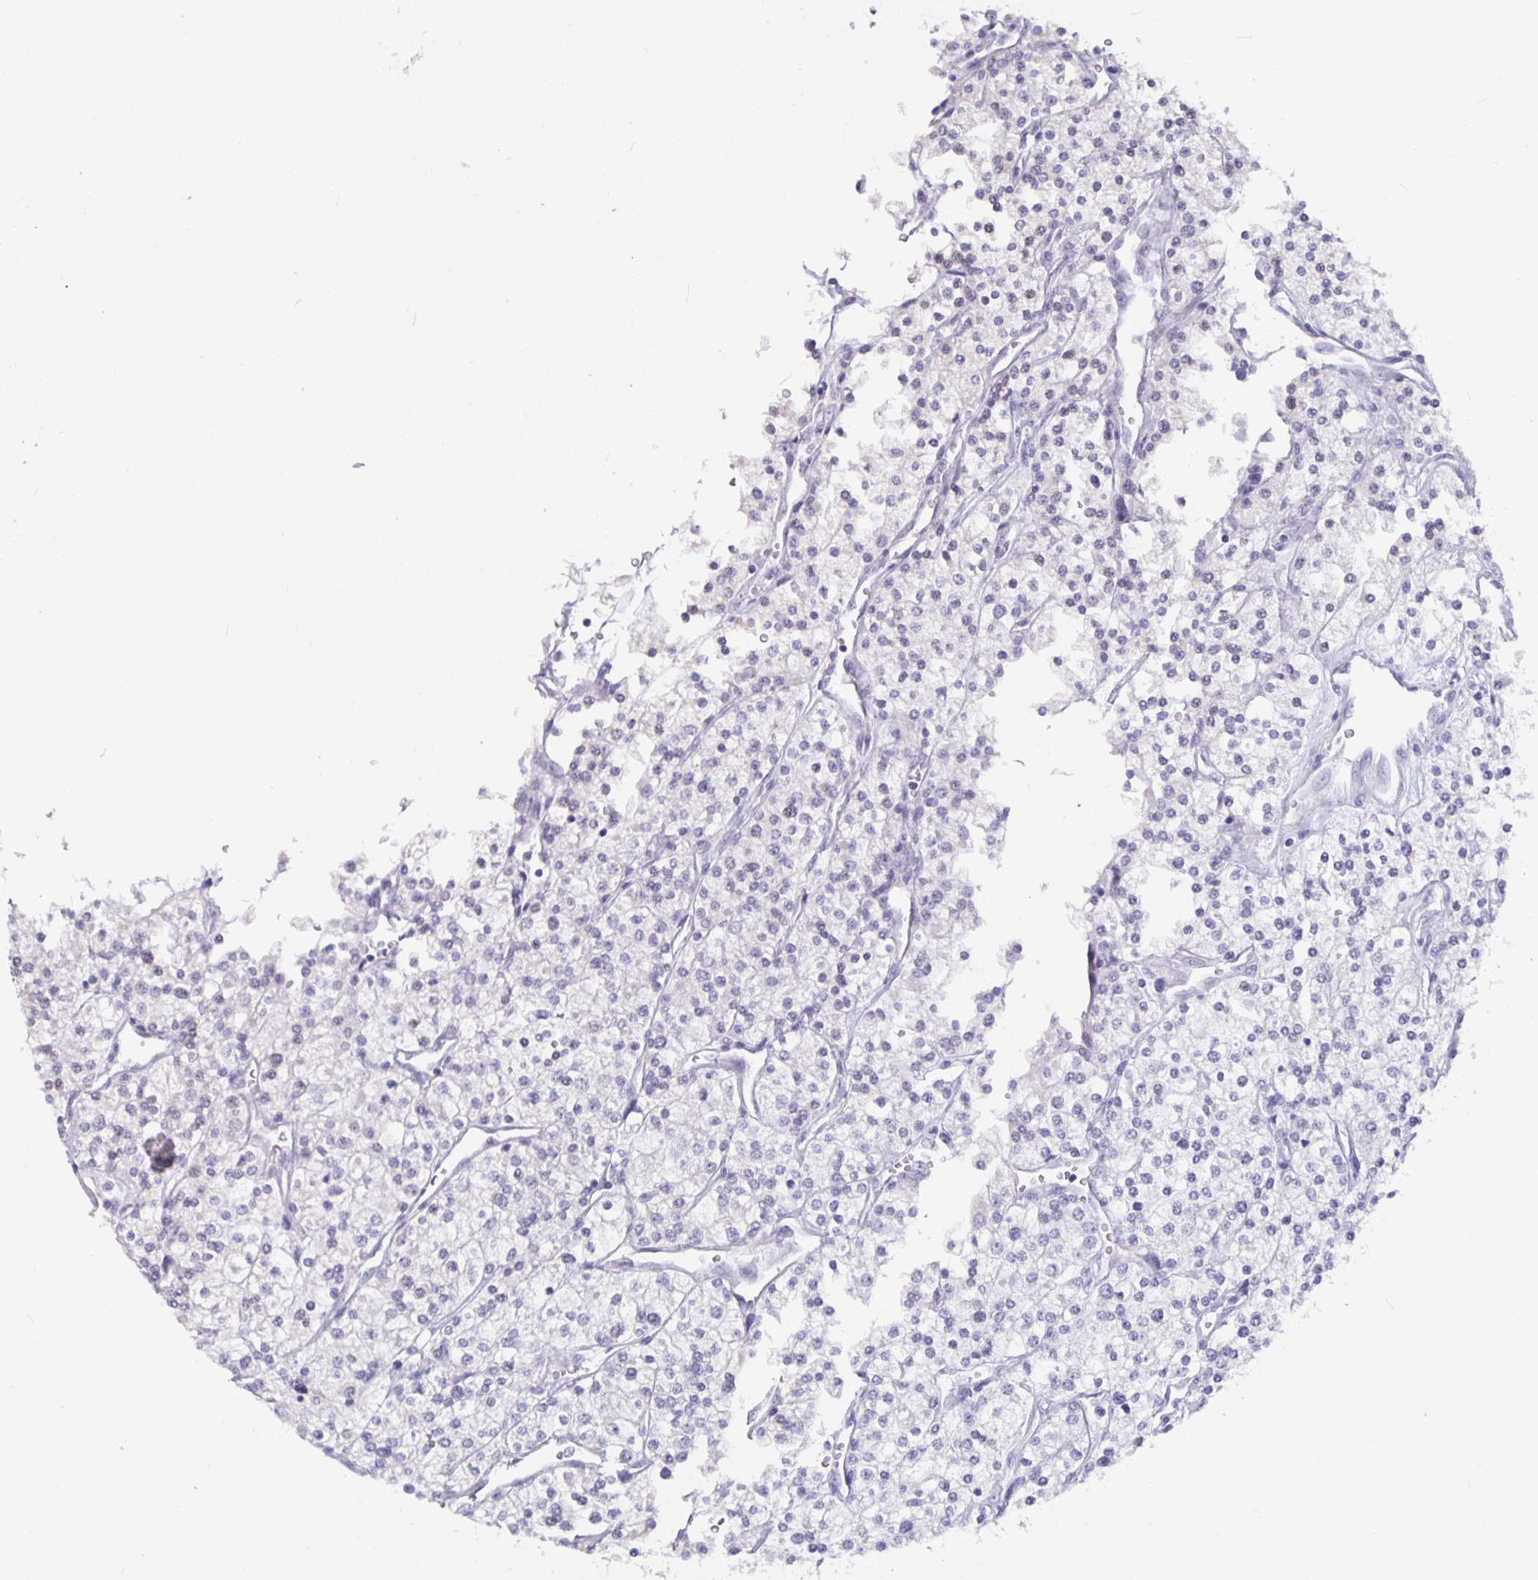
{"staining": {"intensity": "negative", "quantity": "none", "location": "none"}, "tissue": "renal cancer", "cell_type": "Tumor cells", "image_type": "cancer", "snomed": [{"axis": "morphology", "description": "Adenocarcinoma, NOS"}, {"axis": "topography", "description": "Kidney"}], "caption": "This image is of renal cancer stained with IHC to label a protein in brown with the nuclei are counter-stained blue. There is no staining in tumor cells.", "gene": "OLIG2", "patient": {"sex": "male", "age": 80}}